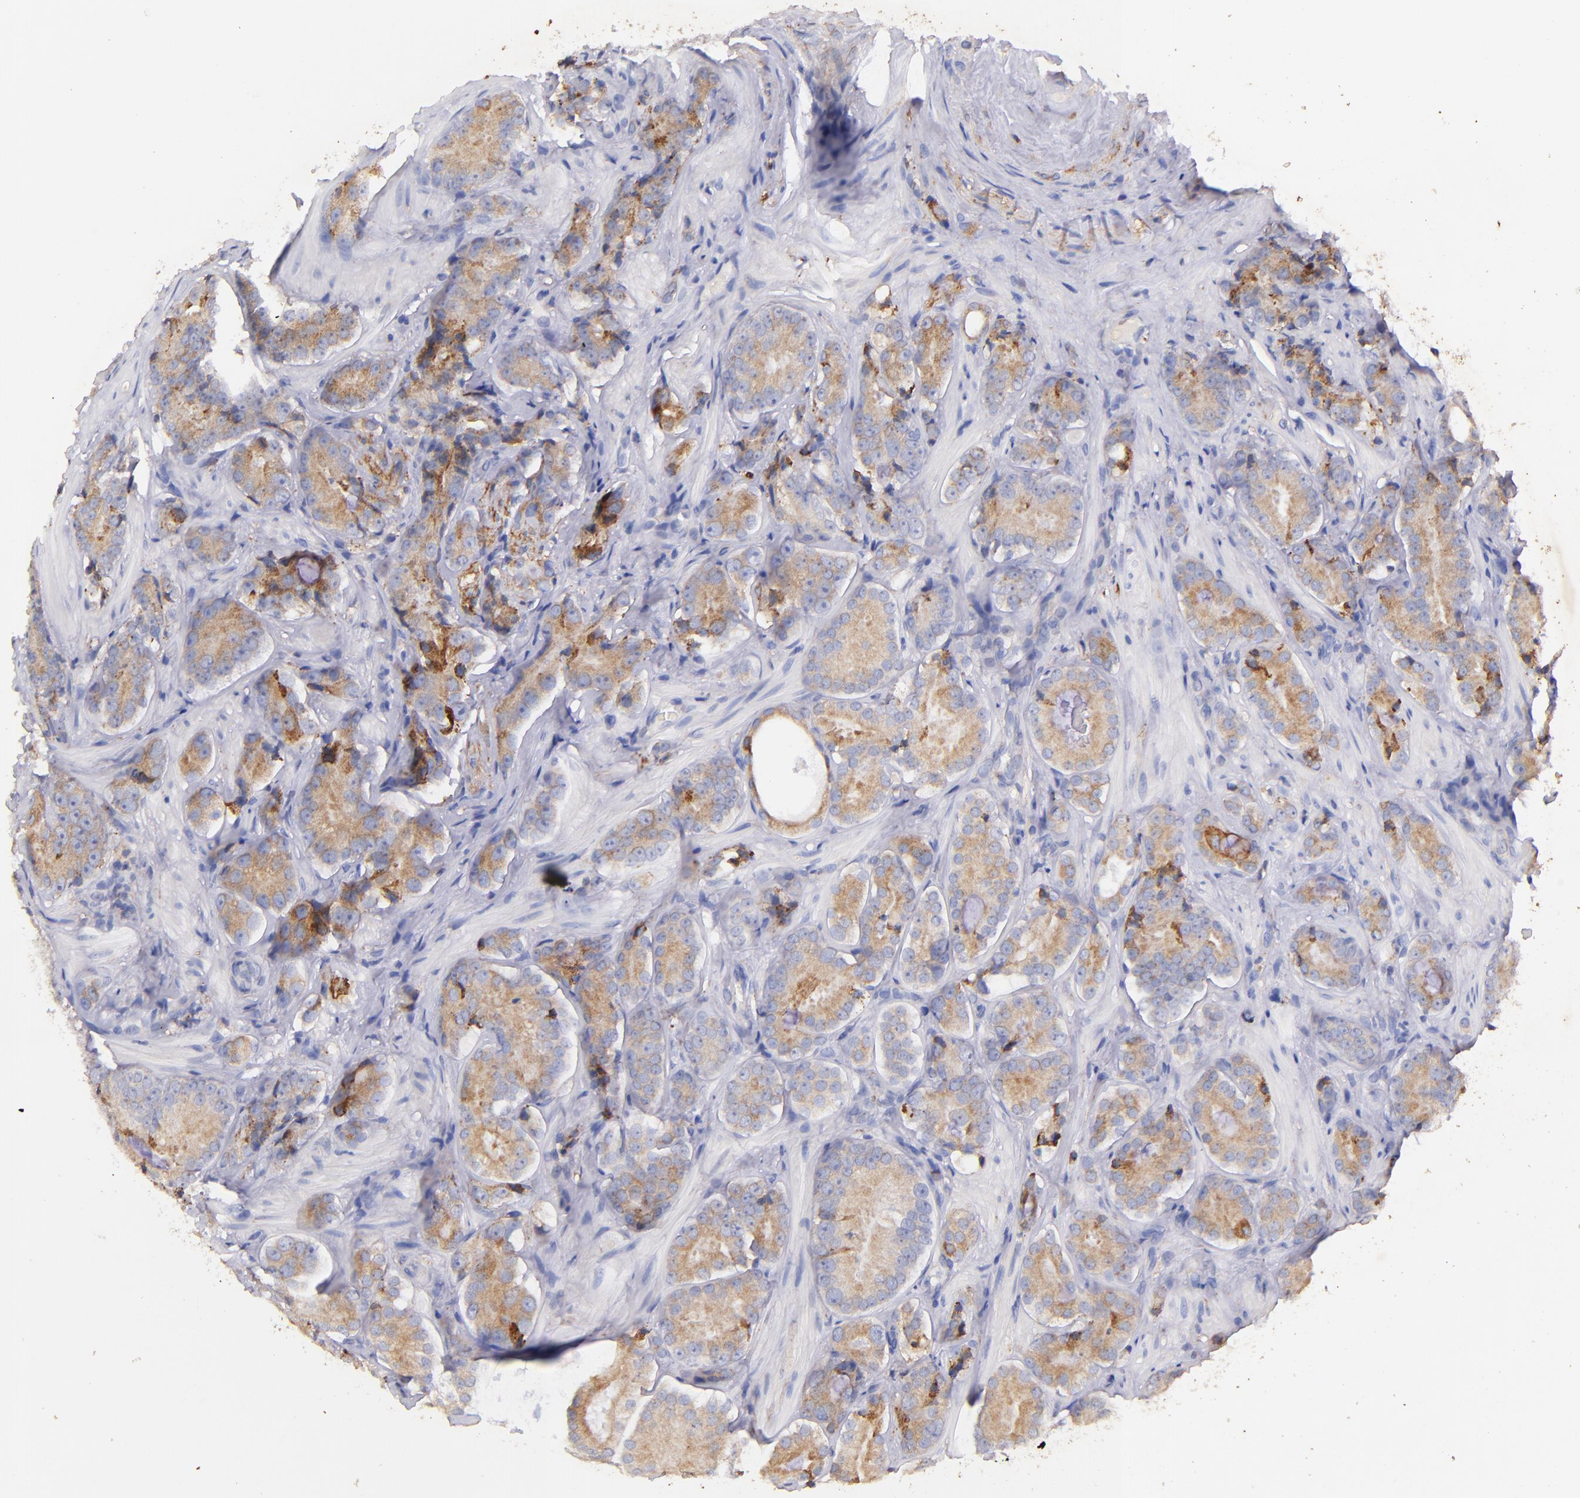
{"staining": {"intensity": "moderate", "quantity": ">75%", "location": "cytoplasmic/membranous"}, "tissue": "prostate cancer", "cell_type": "Tumor cells", "image_type": "cancer", "snomed": [{"axis": "morphology", "description": "Adenocarcinoma, High grade"}, {"axis": "topography", "description": "Prostate"}], "caption": "Protein expression analysis of prostate cancer (adenocarcinoma (high-grade)) exhibits moderate cytoplasmic/membranous expression in about >75% of tumor cells.", "gene": "RET", "patient": {"sex": "male", "age": 70}}